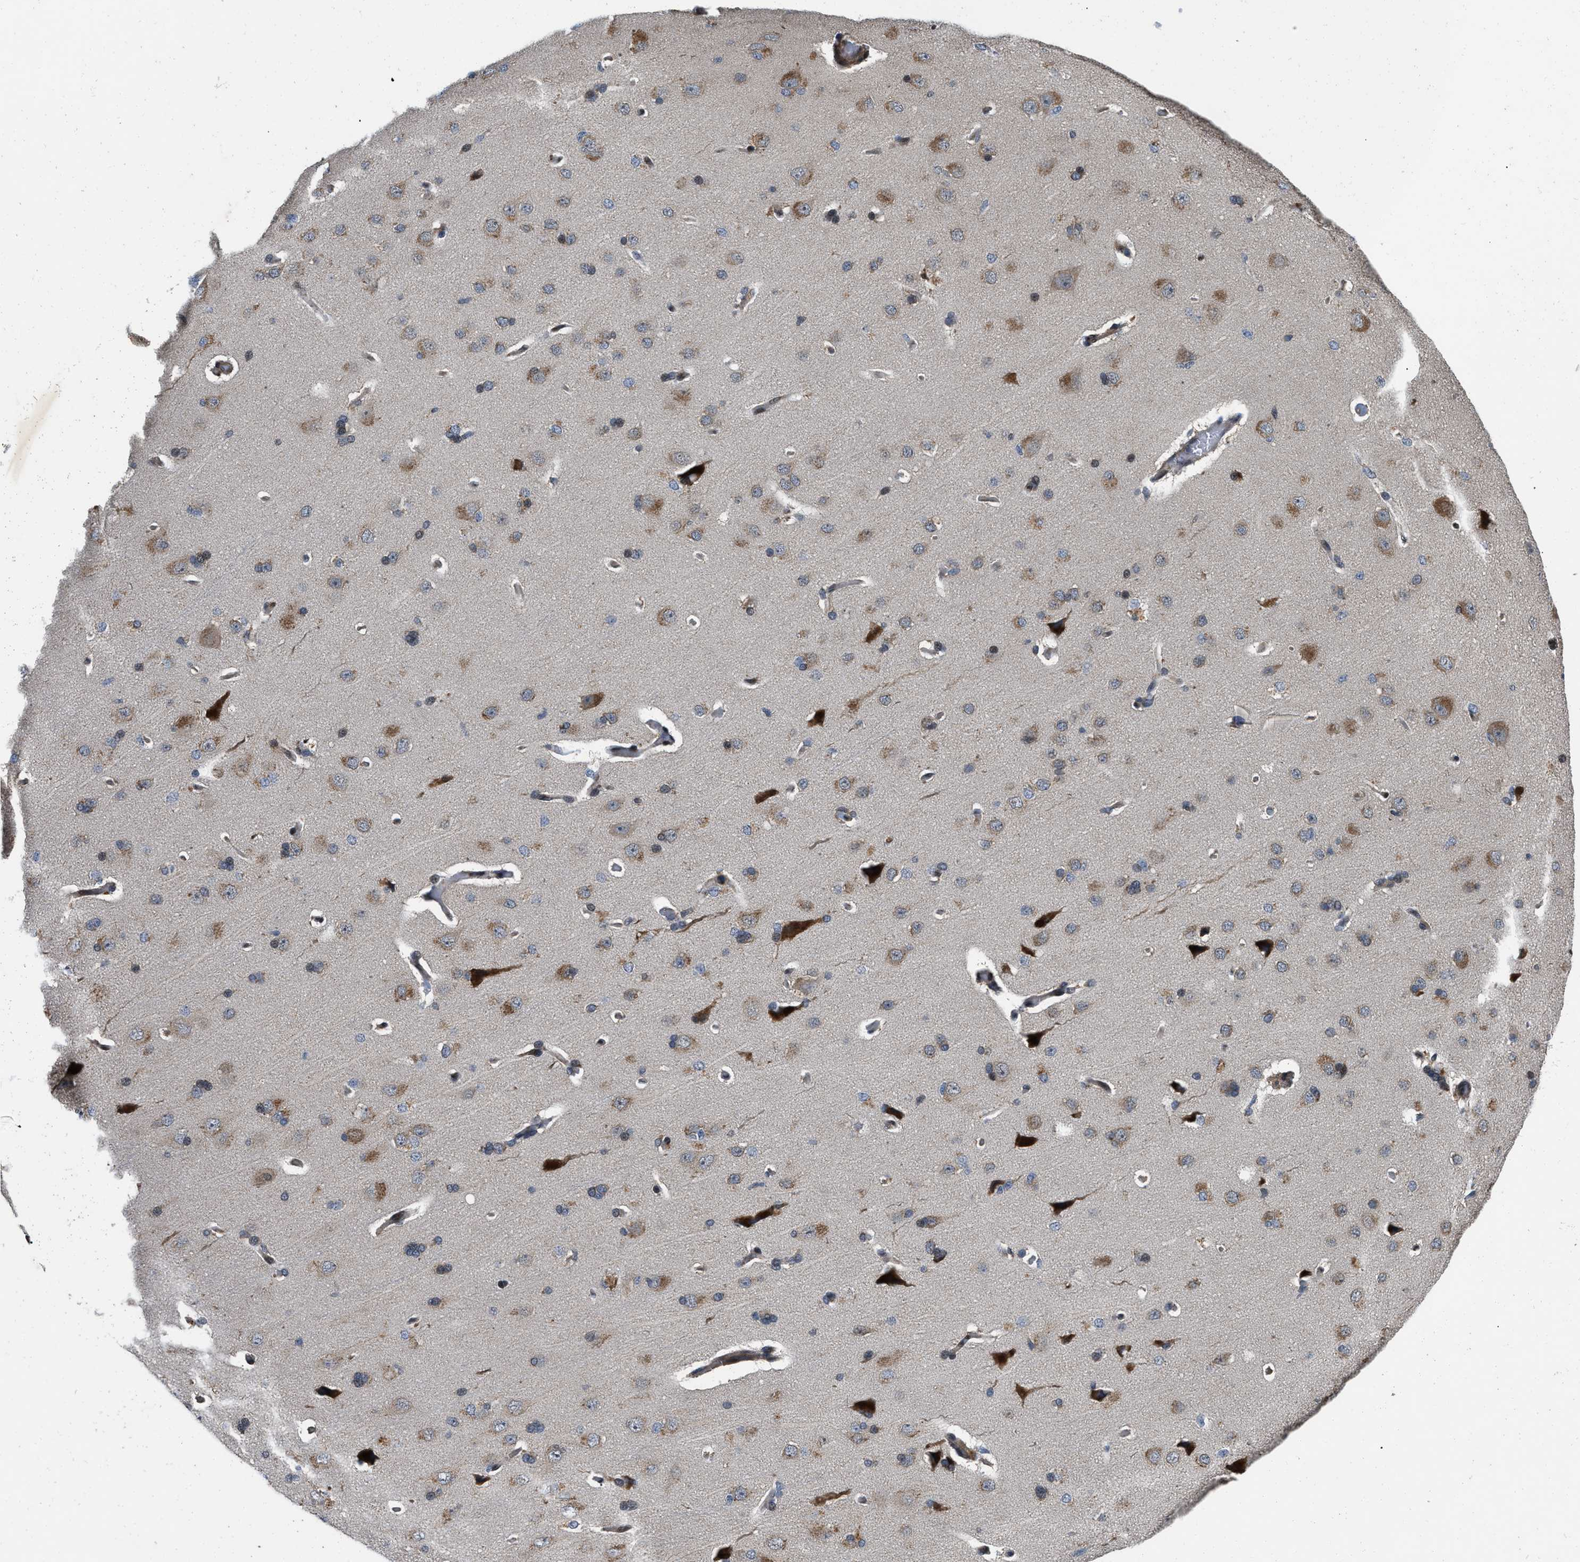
{"staining": {"intensity": "moderate", "quantity": ">75%", "location": "cytoplasmic/membranous,nuclear"}, "tissue": "cerebral cortex", "cell_type": "Endothelial cells", "image_type": "normal", "snomed": [{"axis": "morphology", "description": "Normal tissue, NOS"}, {"axis": "topography", "description": "Cerebral cortex"}], "caption": "A medium amount of moderate cytoplasmic/membranous,nuclear staining is present in about >75% of endothelial cells in unremarkable cerebral cortex. Using DAB (3,3'-diaminobenzidine) (brown) and hematoxylin (blue) stains, captured at high magnification using brightfield microscopy.", "gene": "PRDM14", "patient": {"sex": "male", "age": 62}}